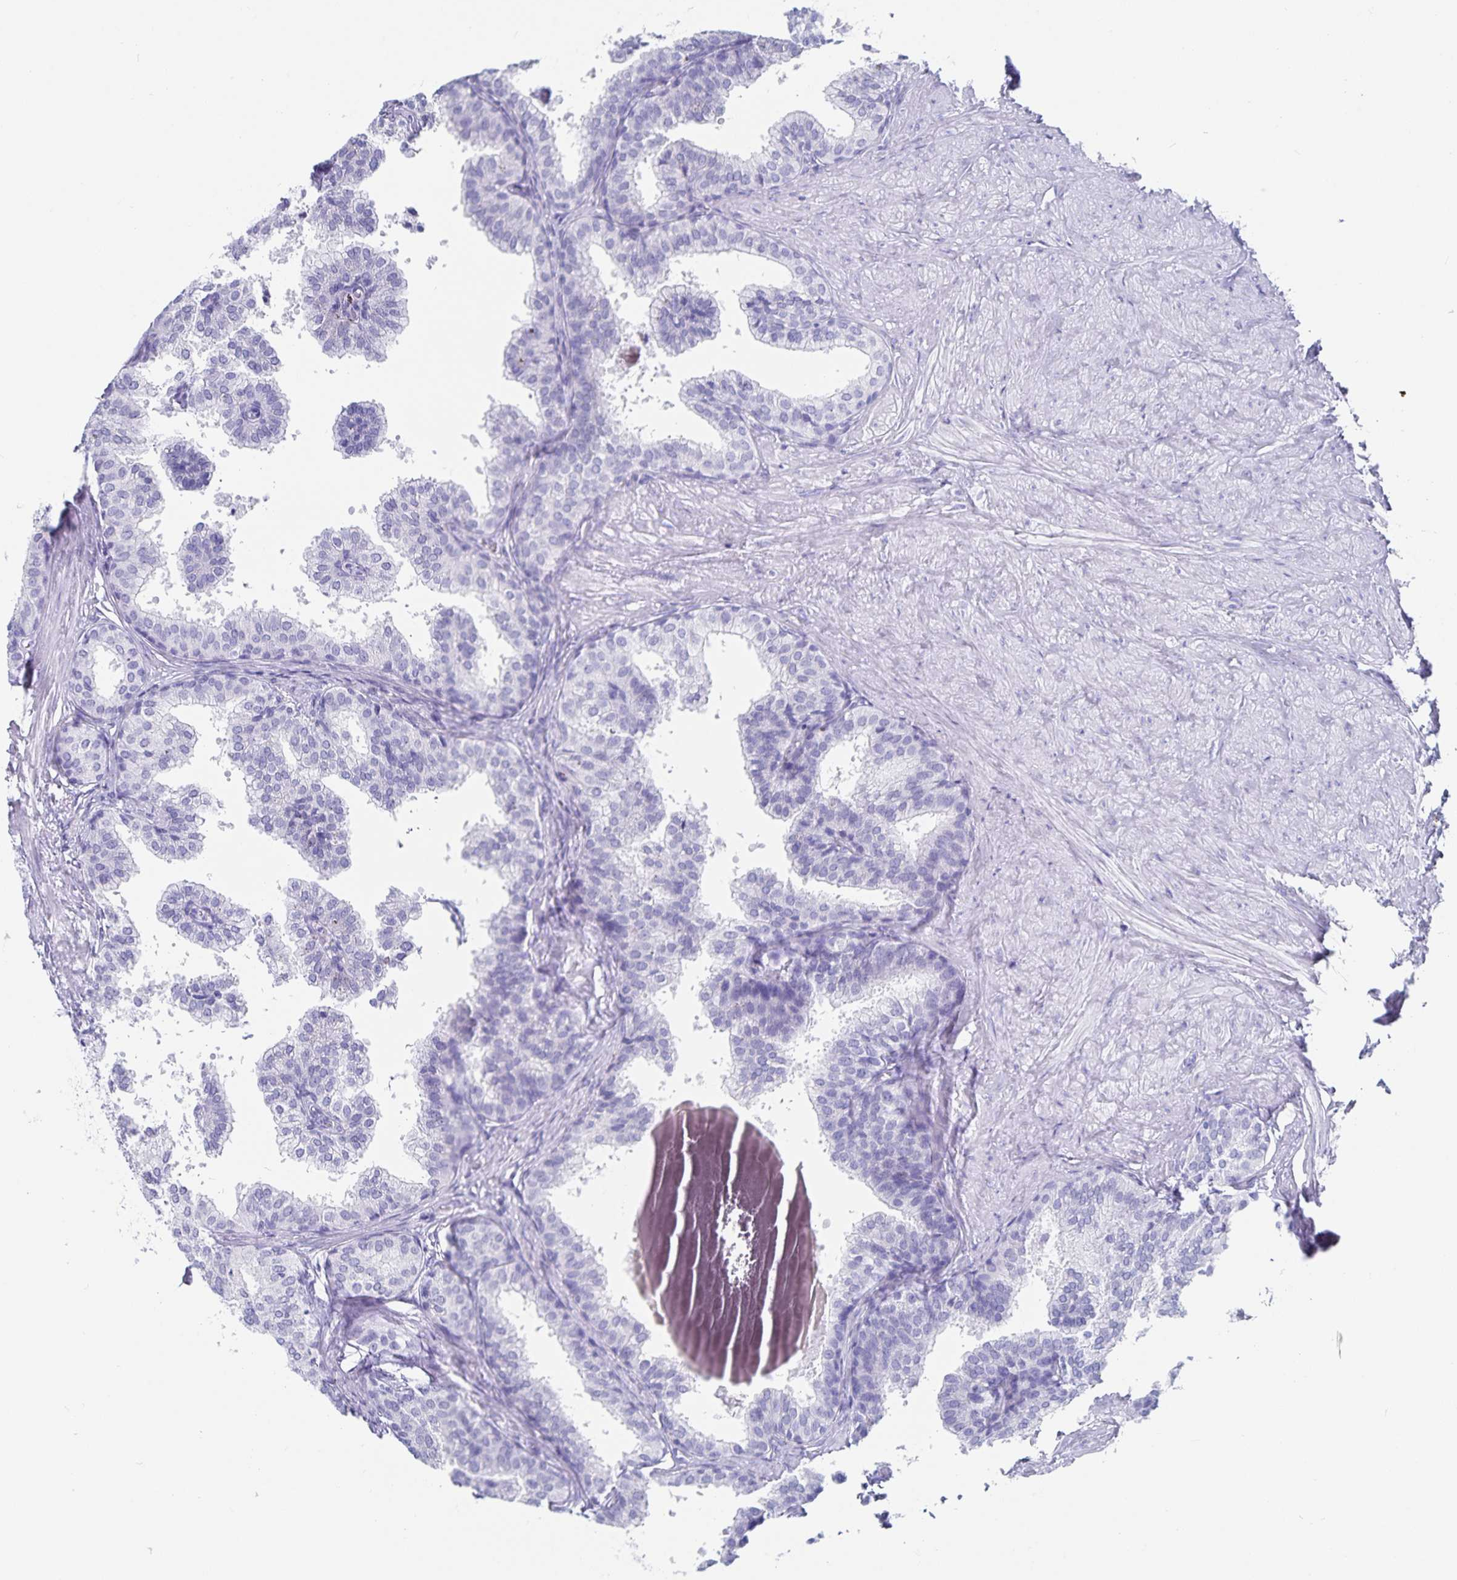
{"staining": {"intensity": "negative", "quantity": "none", "location": "none"}, "tissue": "prostate", "cell_type": "Glandular cells", "image_type": "normal", "snomed": [{"axis": "morphology", "description": "Normal tissue, NOS"}, {"axis": "topography", "description": "Prostate"}, {"axis": "topography", "description": "Peripheral nerve tissue"}], "caption": "This photomicrograph is of unremarkable prostate stained with immunohistochemistry (IHC) to label a protein in brown with the nuclei are counter-stained blue. There is no staining in glandular cells.", "gene": "C19orf73", "patient": {"sex": "male", "age": 55}}